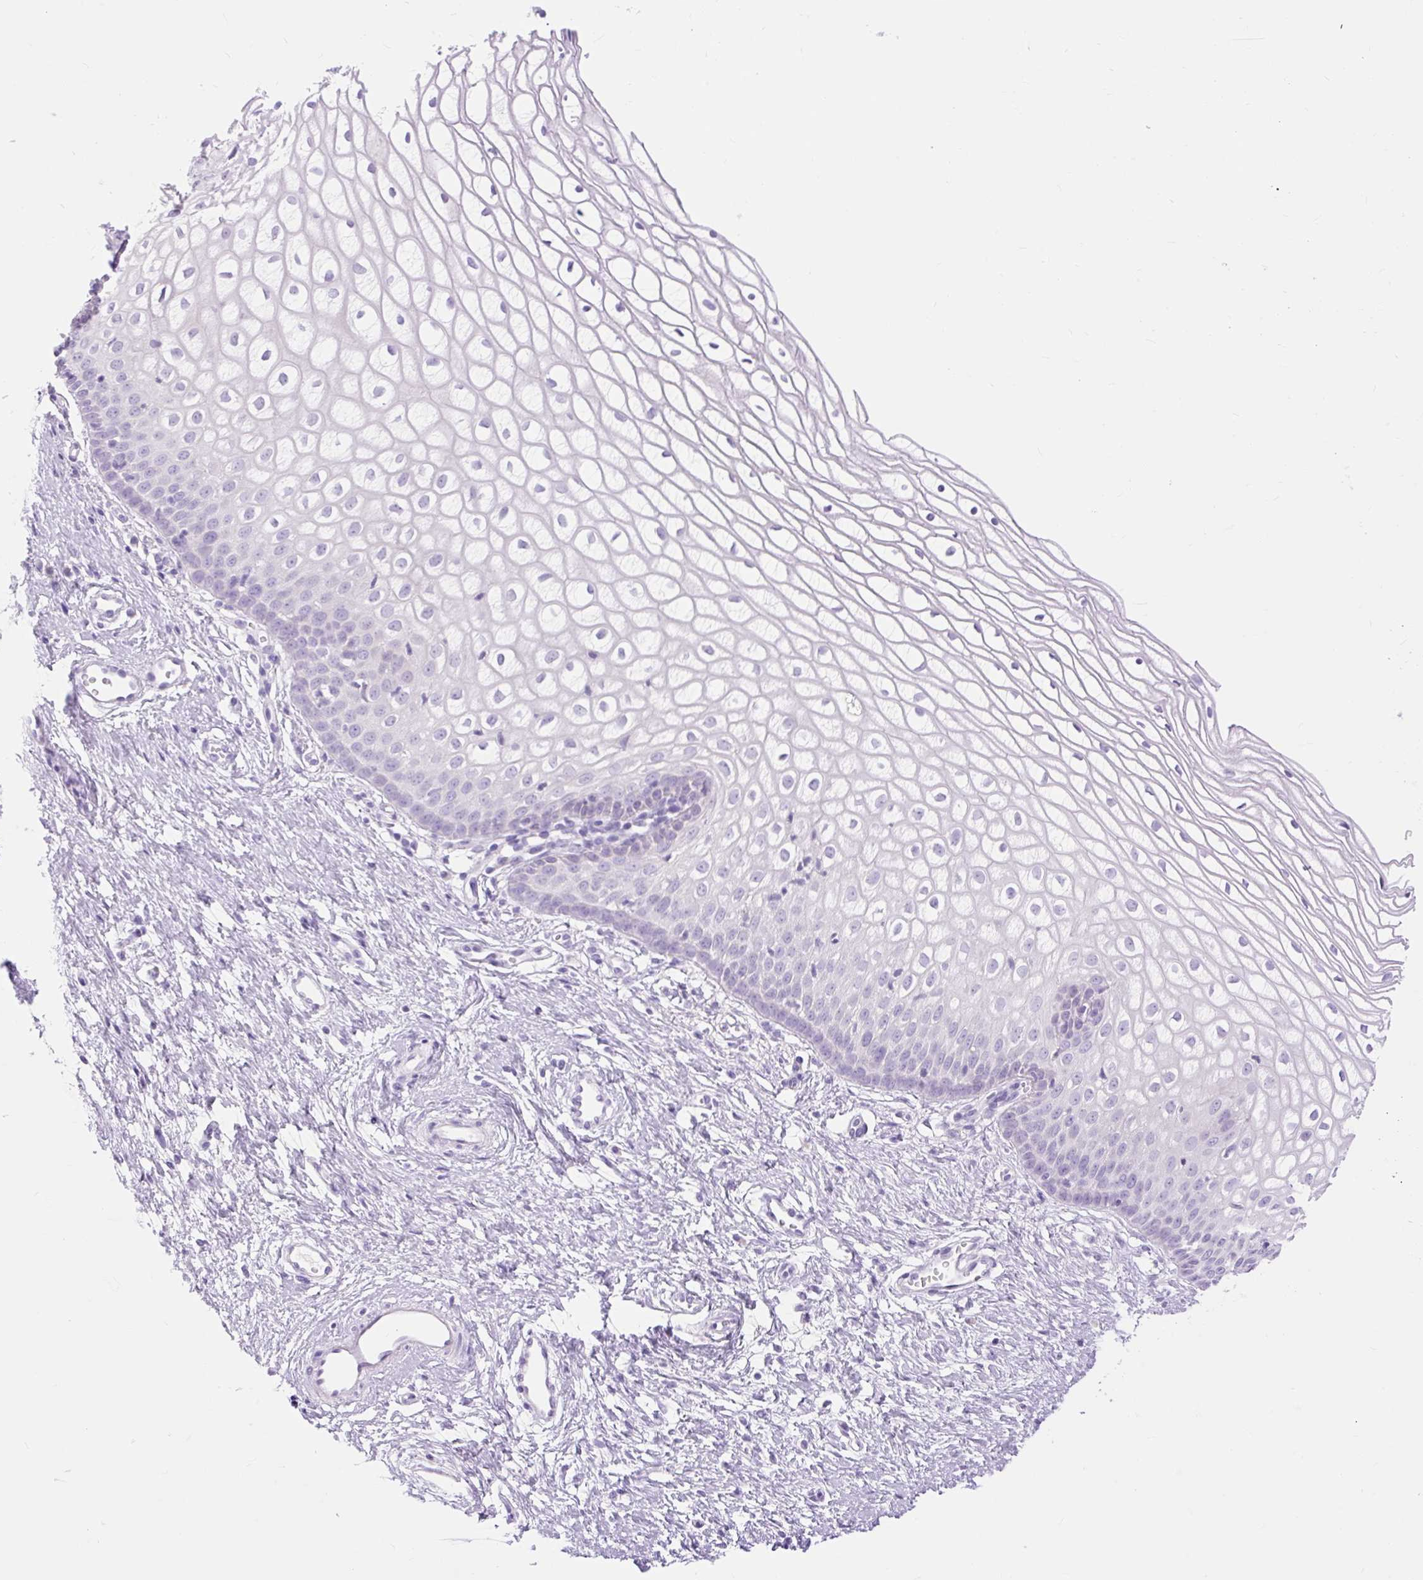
{"staining": {"intensity": "negative", "quantity": "none", "location": "none"}, "tissue": "cervix", "cell_type": "Glandular cells", "image_type": "normal", "snomed": [{"axis": "morphology", "description": "Normal tissue, NOS"}, {"axis": "topography", "description": "Cervix"}], "caption": "DAB immunohistochemical staining of normal human cervix displays no significant staining in glandular cells.", "gene": "SLC25A40", "patient": {"sex": "female", "age": 36}}